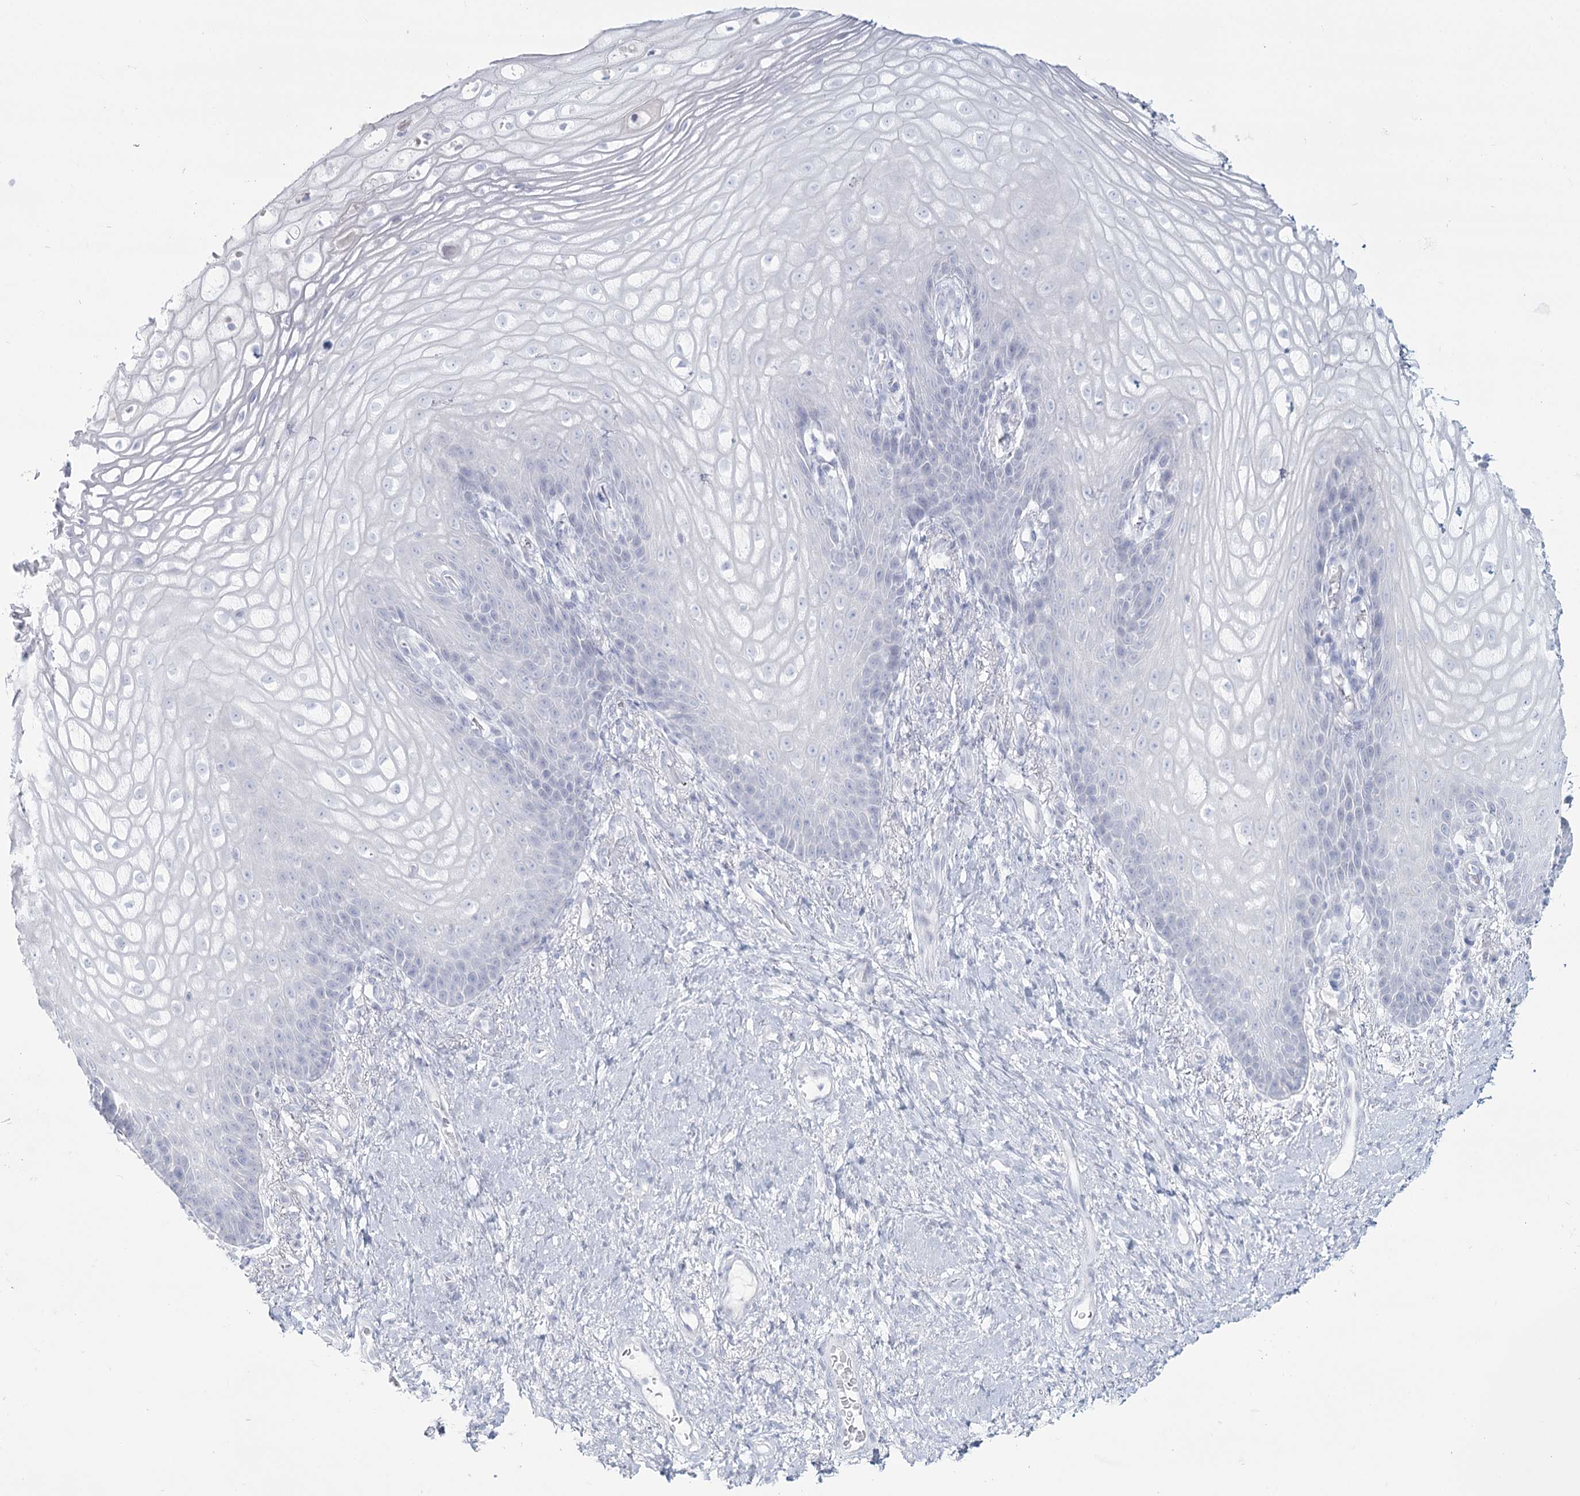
{"staining": {"intensity": "negative", "quantity": "none", "location": "none"}, "tissue": "vagina", "cell_type": "Squamous epithelial cells", "image_type": "normal", "snomed": [{"axis": "morphology", "description": "Normal tissue, NOS"}, {"axis": "topography", "description": "Vagina"}], "caption": "Micrograph shows no significant protein expression in squamous epithelial cells of unremarkable vagina. (Brightfield microscopy of DAB (3,3'-diaminobenzidine) IHC at high magnification).", "gene": "SLC6A19", "patient": {"sex": "female", "age": 60}}